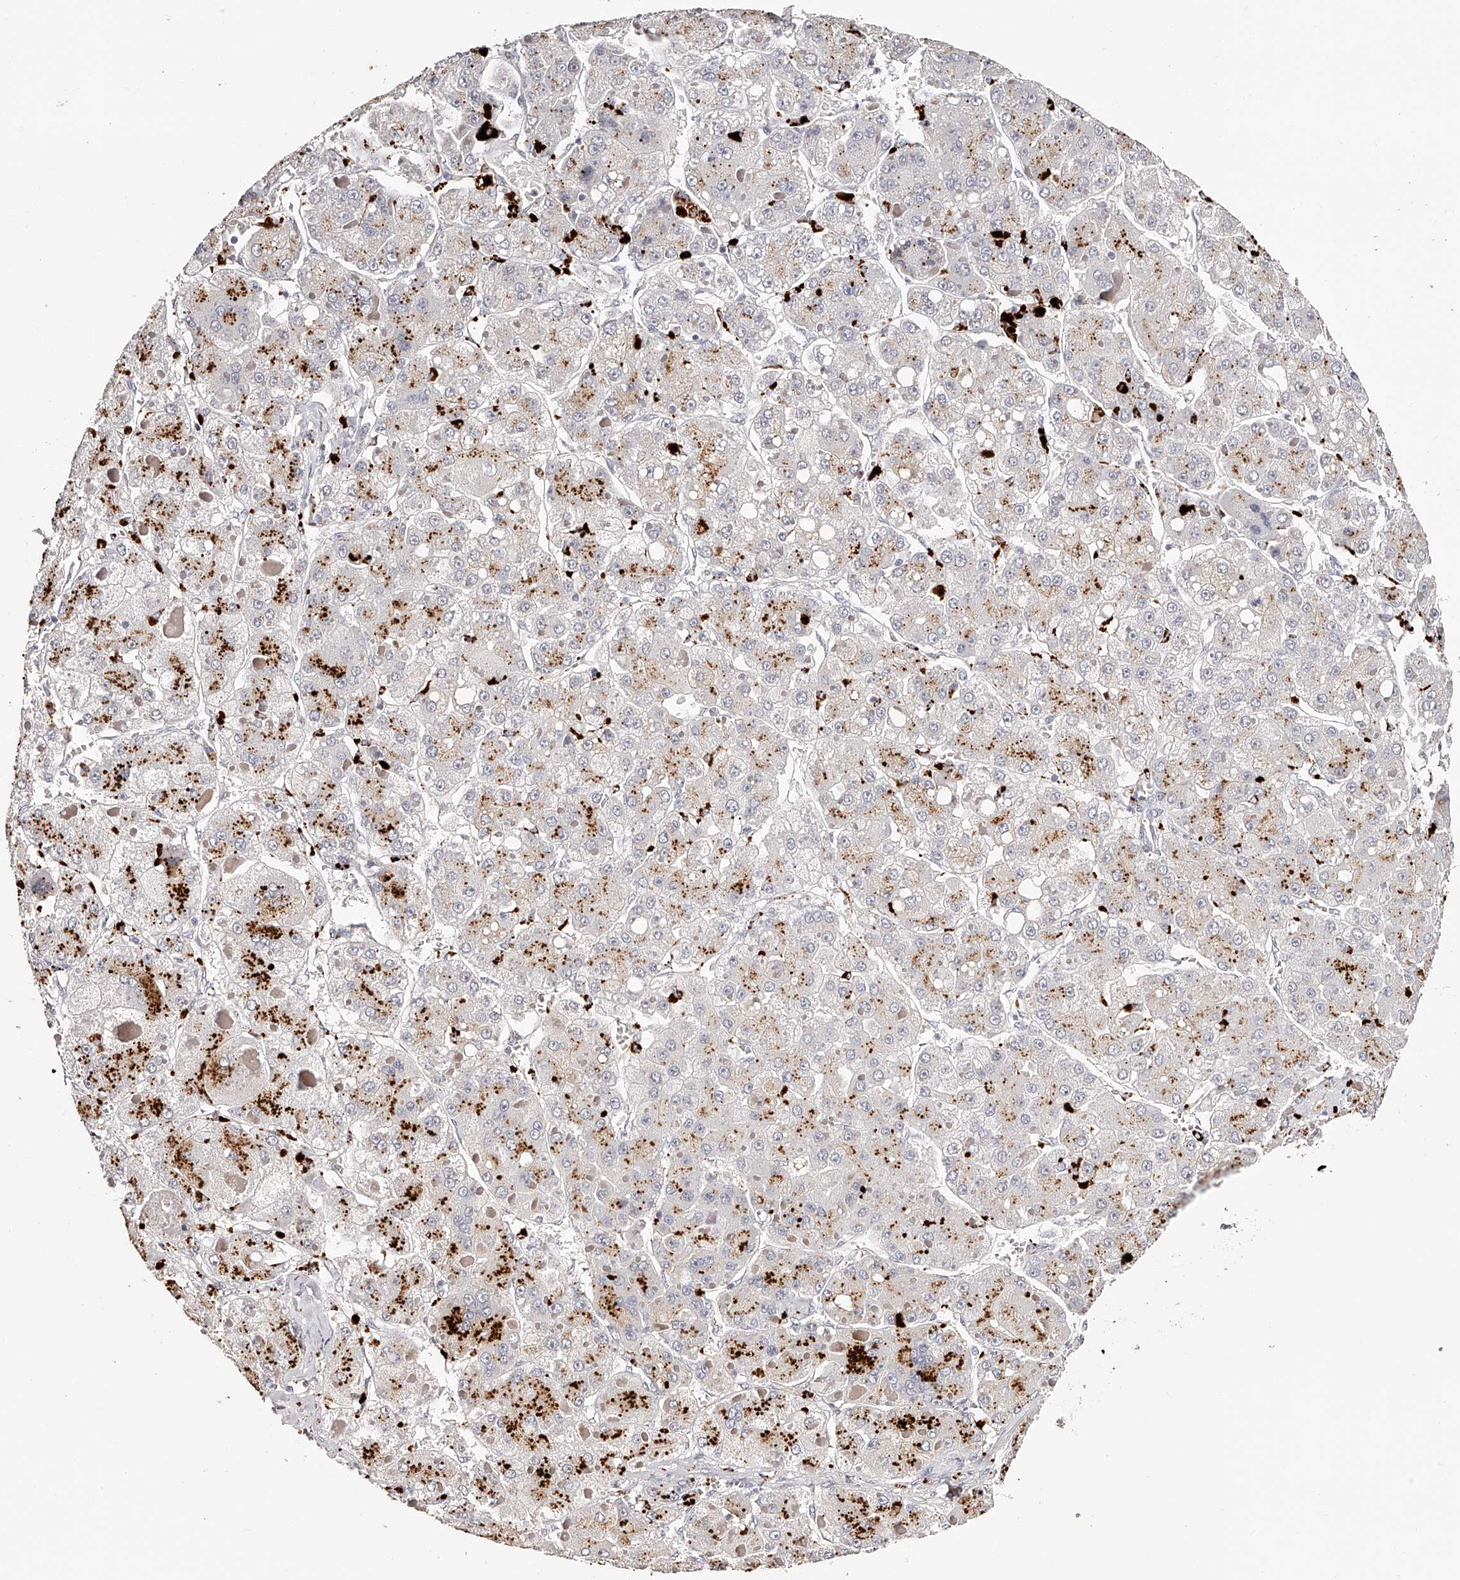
{"staining": {"intensity": "moderate", "quantity": "25%-75%", "location": "cytoplasmic/membranous"}, "tissue": "liver cancer", "cell_type": "Tumor cells", "image_type": "cancer", "snomed": [{"axis": "morphology", "description": "Carcinoma, Hepatocellular, NOS"}, {"axis": "topography", "description": "Liver"}], "caption": "Immunohistochemical staining of liver cancer demonstrates medium levels of moderate cytoplasmic/membranous staining in about 25%-75% of tumor cells.", "gene": "SLC35D3", "patient": {"sex": "female", "age": 73}}